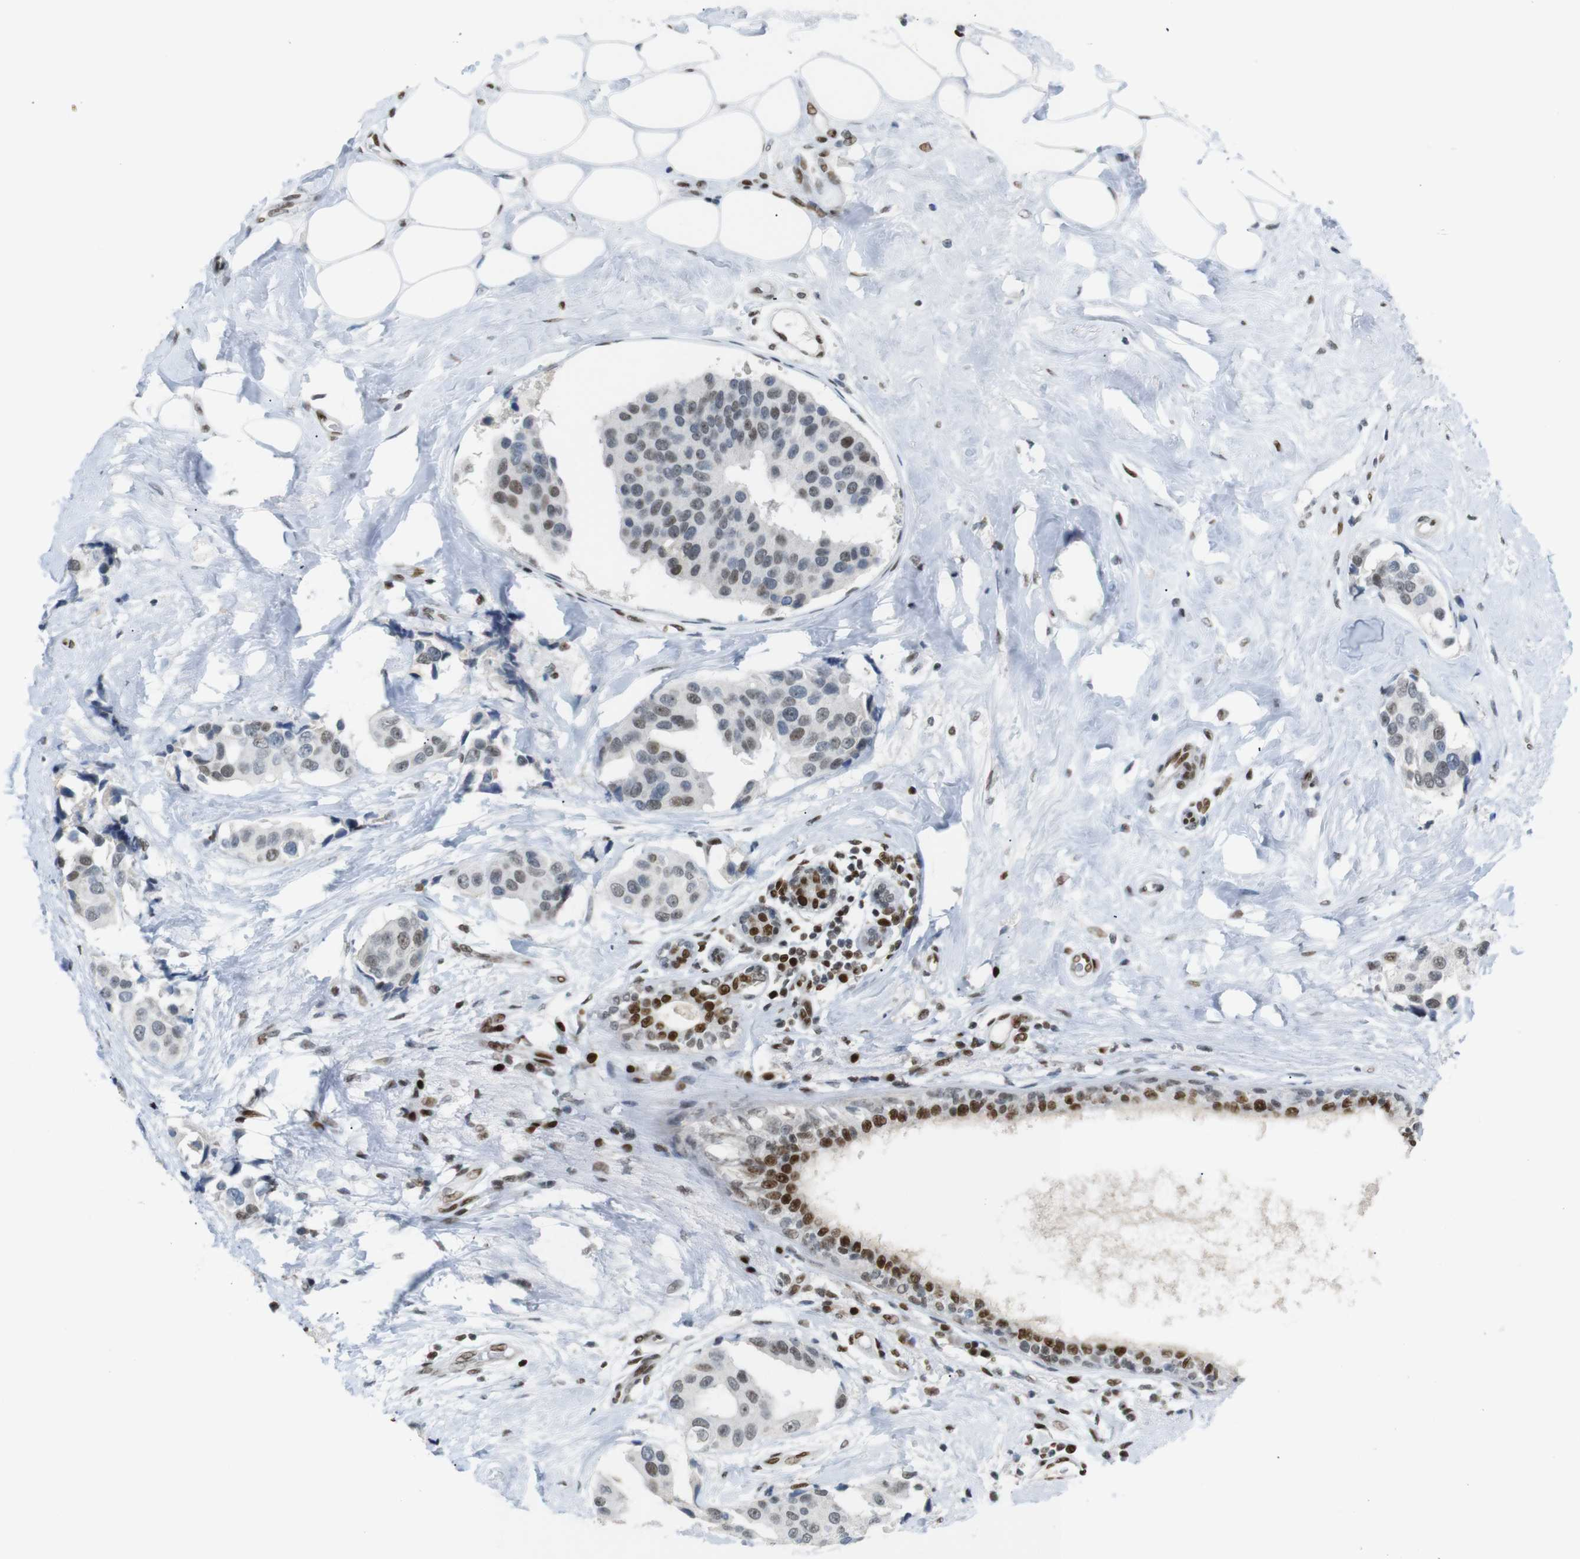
{"staining": {"intensity": "moderate", "quantity": "25%-75%", "location": "nuclear"}, "tissue": "breast cancer", "cell_type": "Tumor cells", "image_type": "cancer", "snomed": [{"axis": "morphology", "description": "Normal tissue, NOS"}, {"axis": "morphology", "description": "Duct carcinoma"}, {"axis": "topography", "description": "Breast"}], "caption": "DAB (3,3'-diaminobenzidine) immunohistochemical staining of breast cancer exhibits moderate nuclear protein positivity in approximately 25%-75% of tumor cells.", "gene": "RIOX2", "patient": {"sex": "female", "age": 39}}